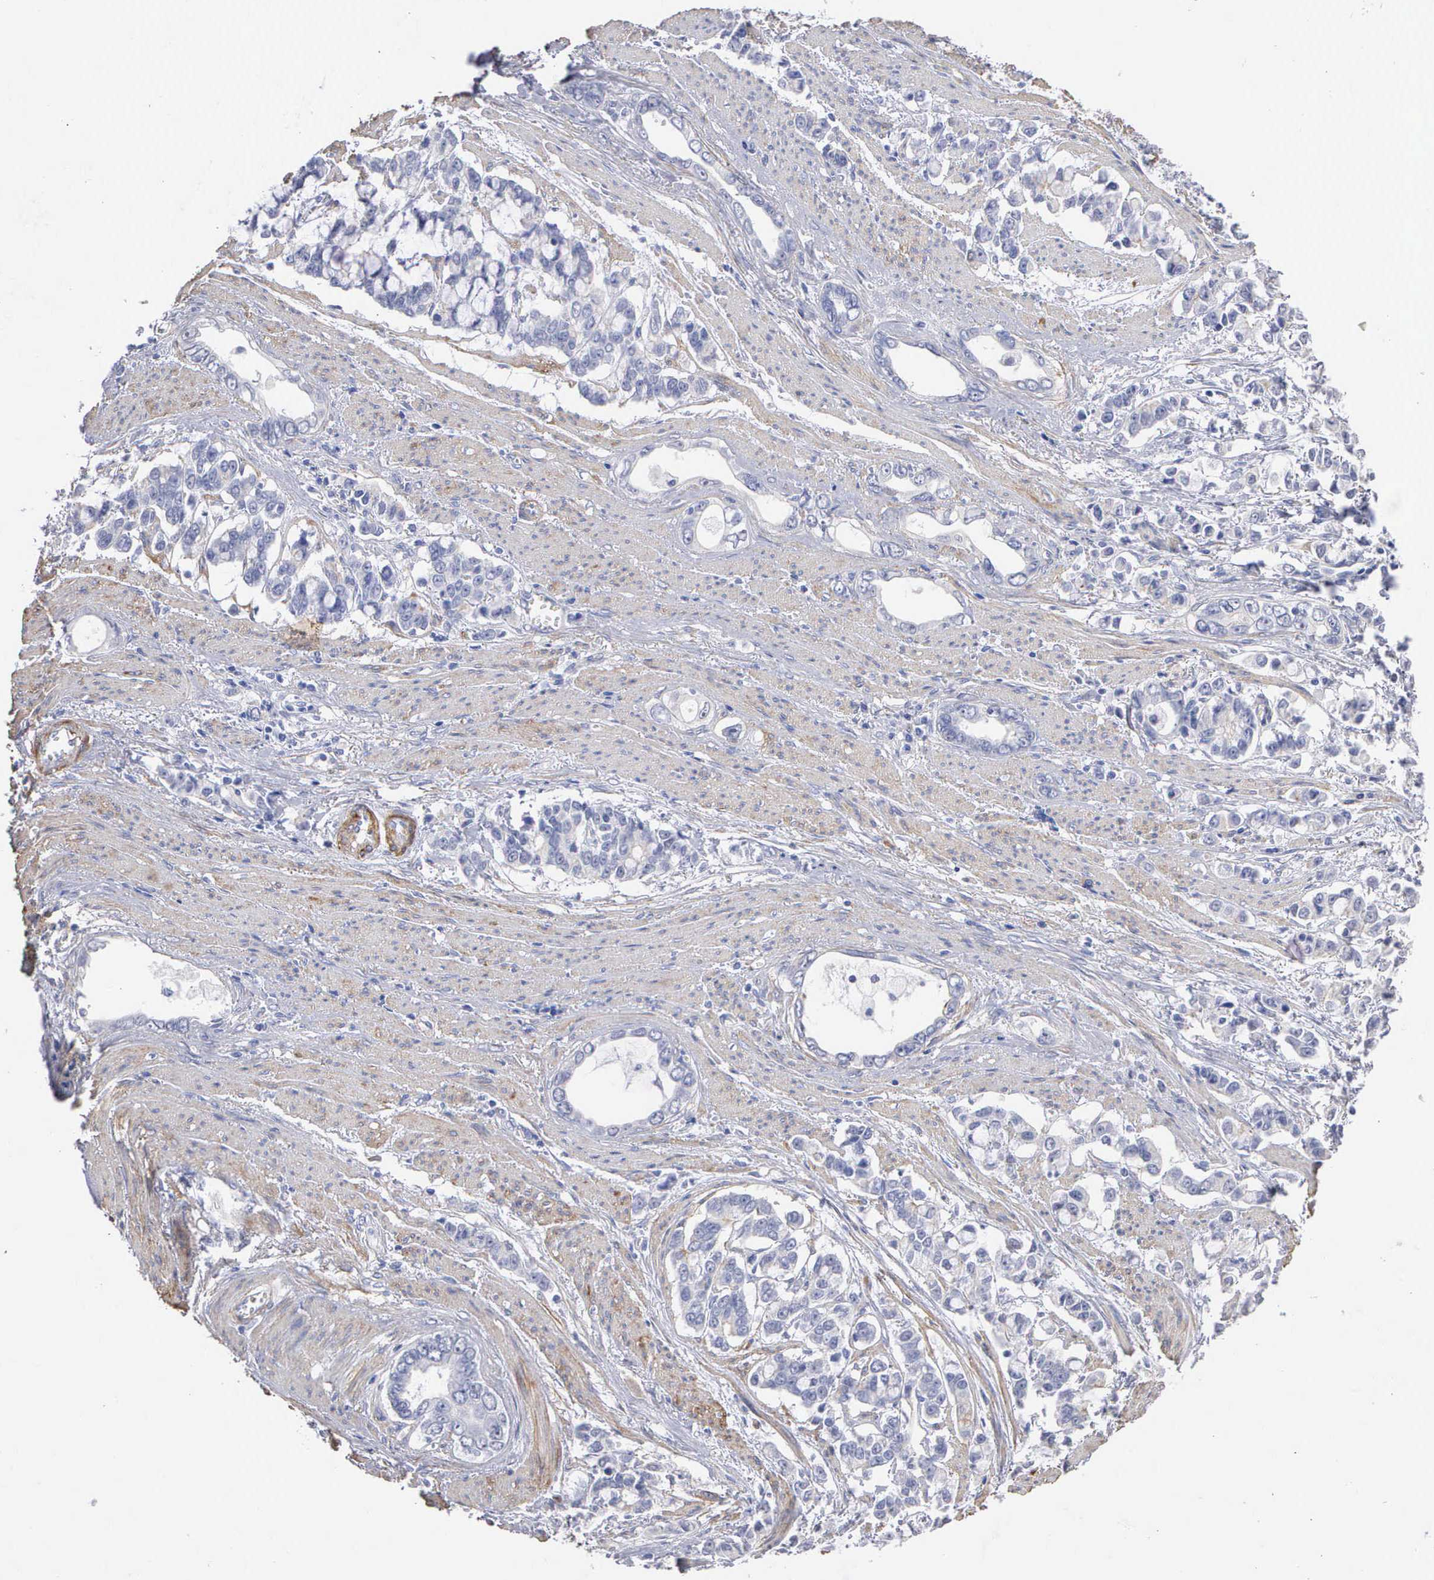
{"staining": {"intensity": "negative", "quantity": "none", "location": "none"}, "tissue": "stomach cancer", "cell_type": "Tumor cells", "image_type": "cancer", "snomed": [{"axis": "morphology", "description": "Adenocarcinoma, NOS"}, {"axis": "topography", "description": "Stomach"}], "caption": "Immunohistochemistry of stomach cancer displays no expression in tumor cells.", "gene": "ELFN2", "patient": {"sex": "male", "age": 78}}